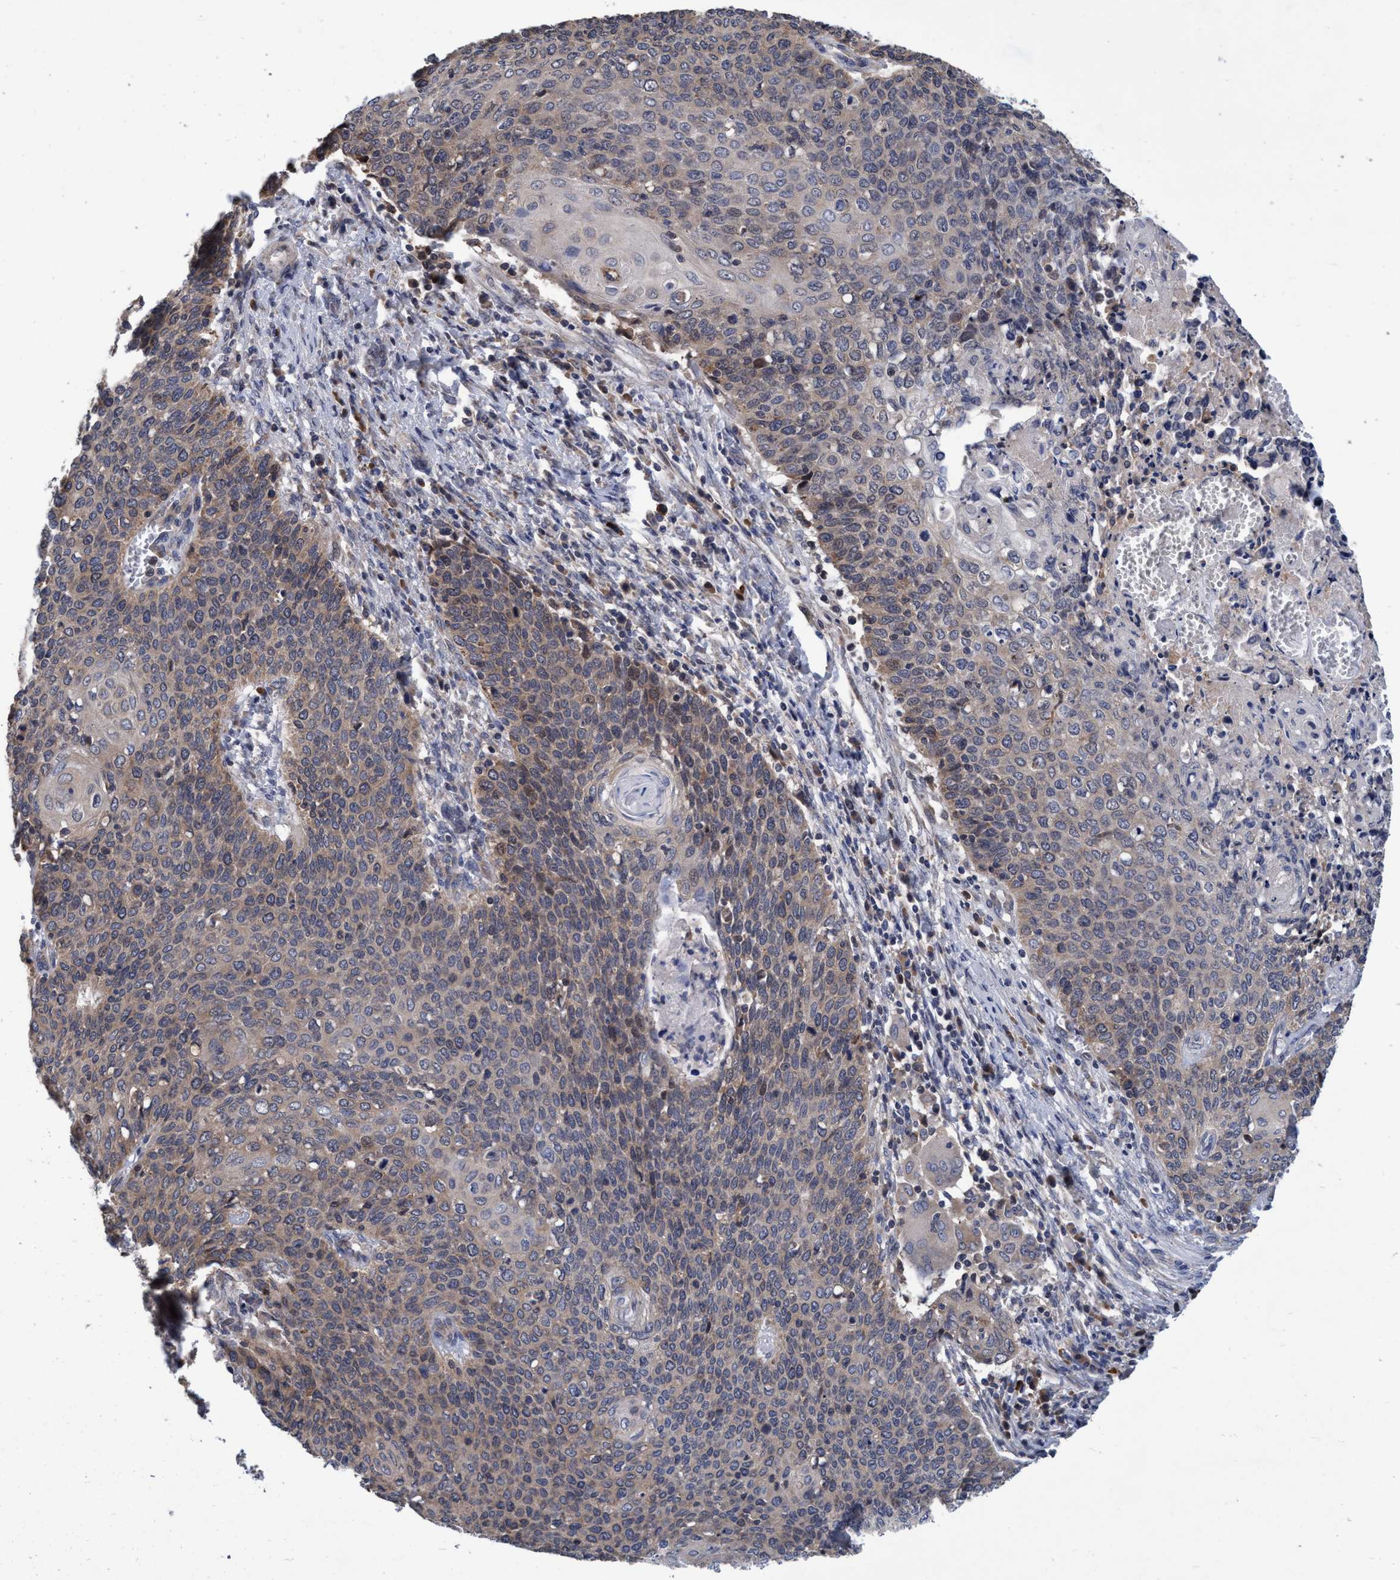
{"staining": {"intensity": "weak", "quantity": "<25%", "location": "cytoplasmic/membranous"}, "tissue": "cervical cancer", "cell_type": "Tumor cells", "image_type": "cancer", "snomed": [{"axis": "morphology", "description": "Squamous cell carcinoma, NOS"}, {"axis": "topography", "description": "Cervix"}], "caption": "Tumor cells are negative for brown protein staining in cervical squamous cell carcinoma.", "gene": "CALCOCO2", "patient": {"sex": "female", "age": 39}}